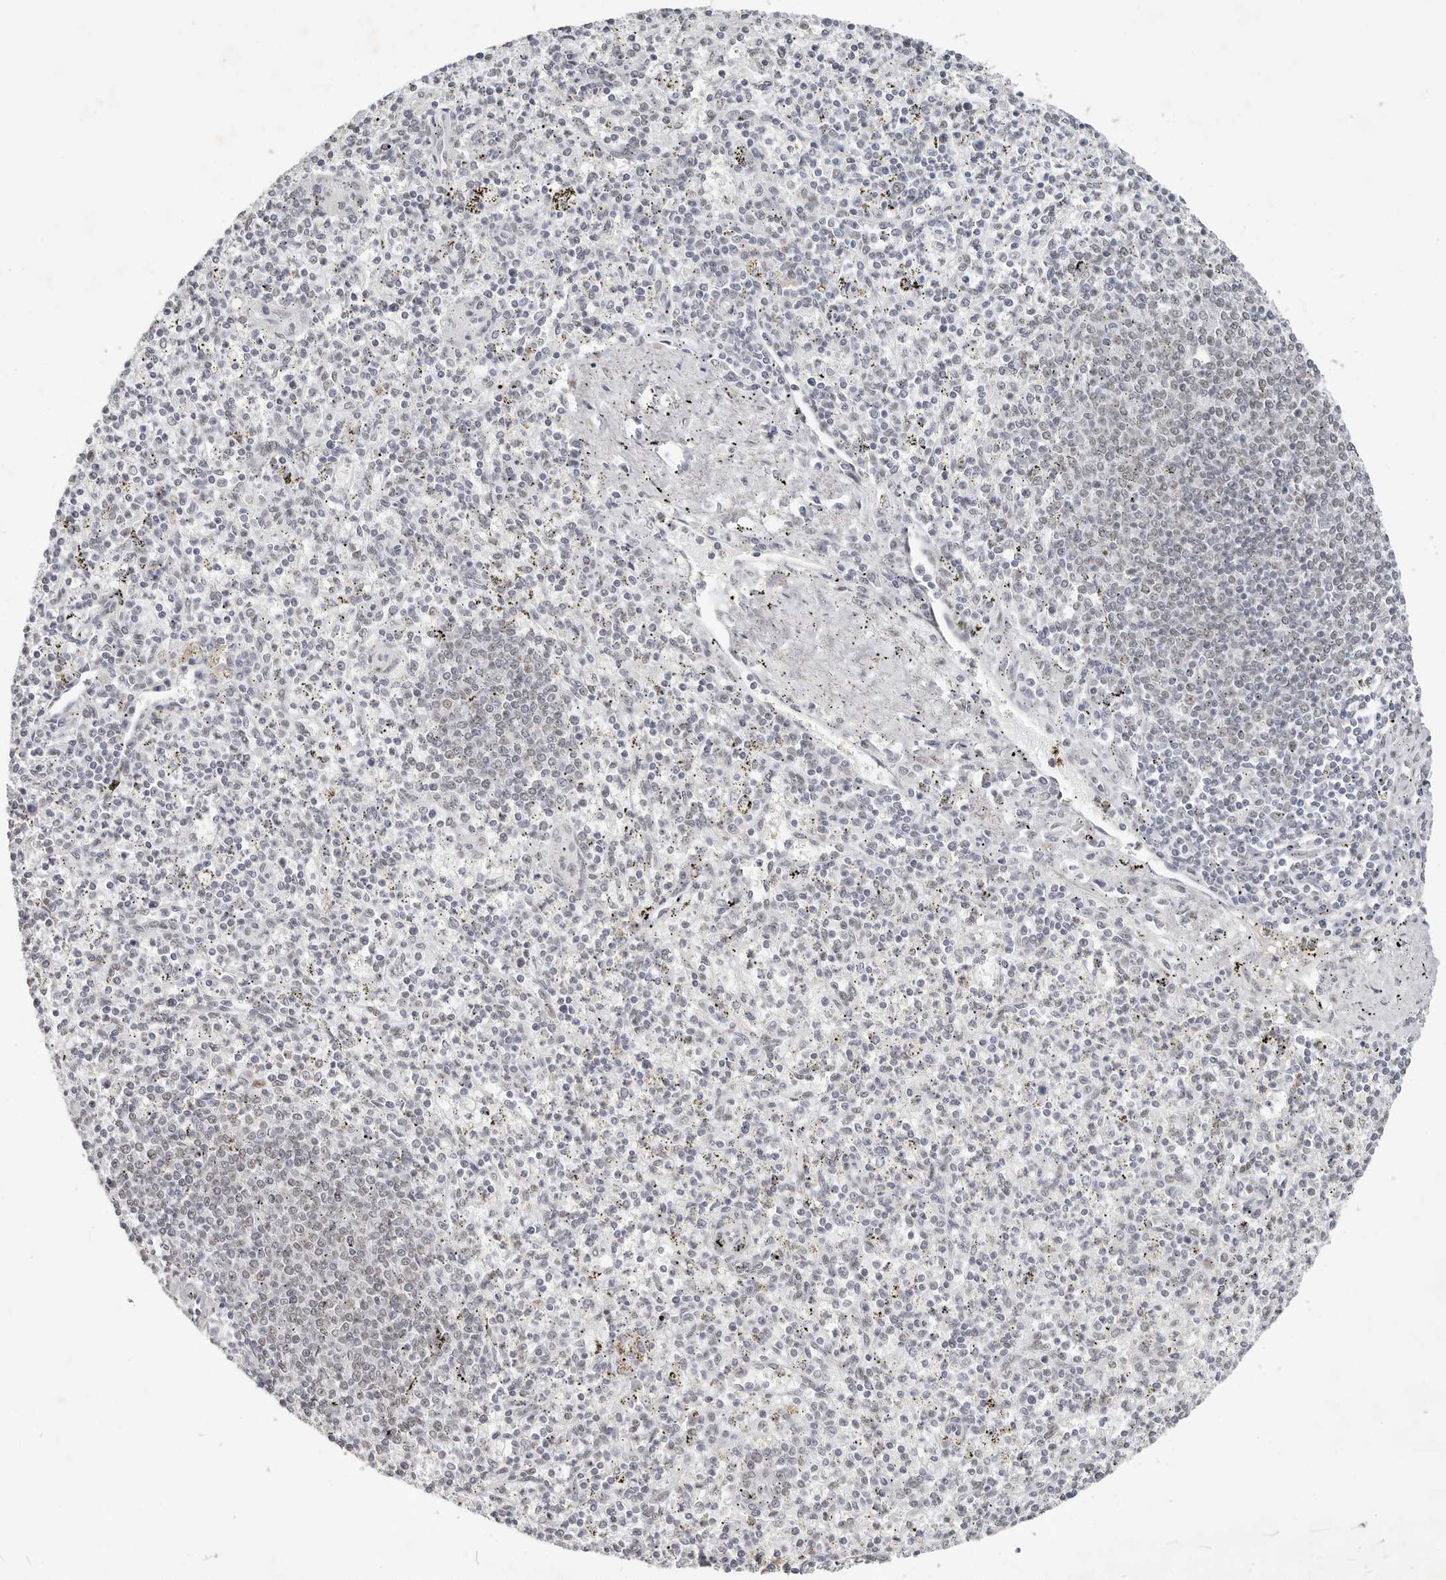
{"staining": {"intensity": "negative", "quantity": "none", "location": "none"}, "tissue": "spleen", "cell_type": "Cells in red pulp", "image_type": "normal", "snomed": [{"axis": "morphology", "description": "Normal tissue, NOS"}, {"axis": "topography", "description": "Spleen"}], "caption": "Immunohistochemistry of benign human spleen exhibits no staining in cells in red pulp.", "gene": "LARP7", "patient": {"sex": "male", "age": 72}}